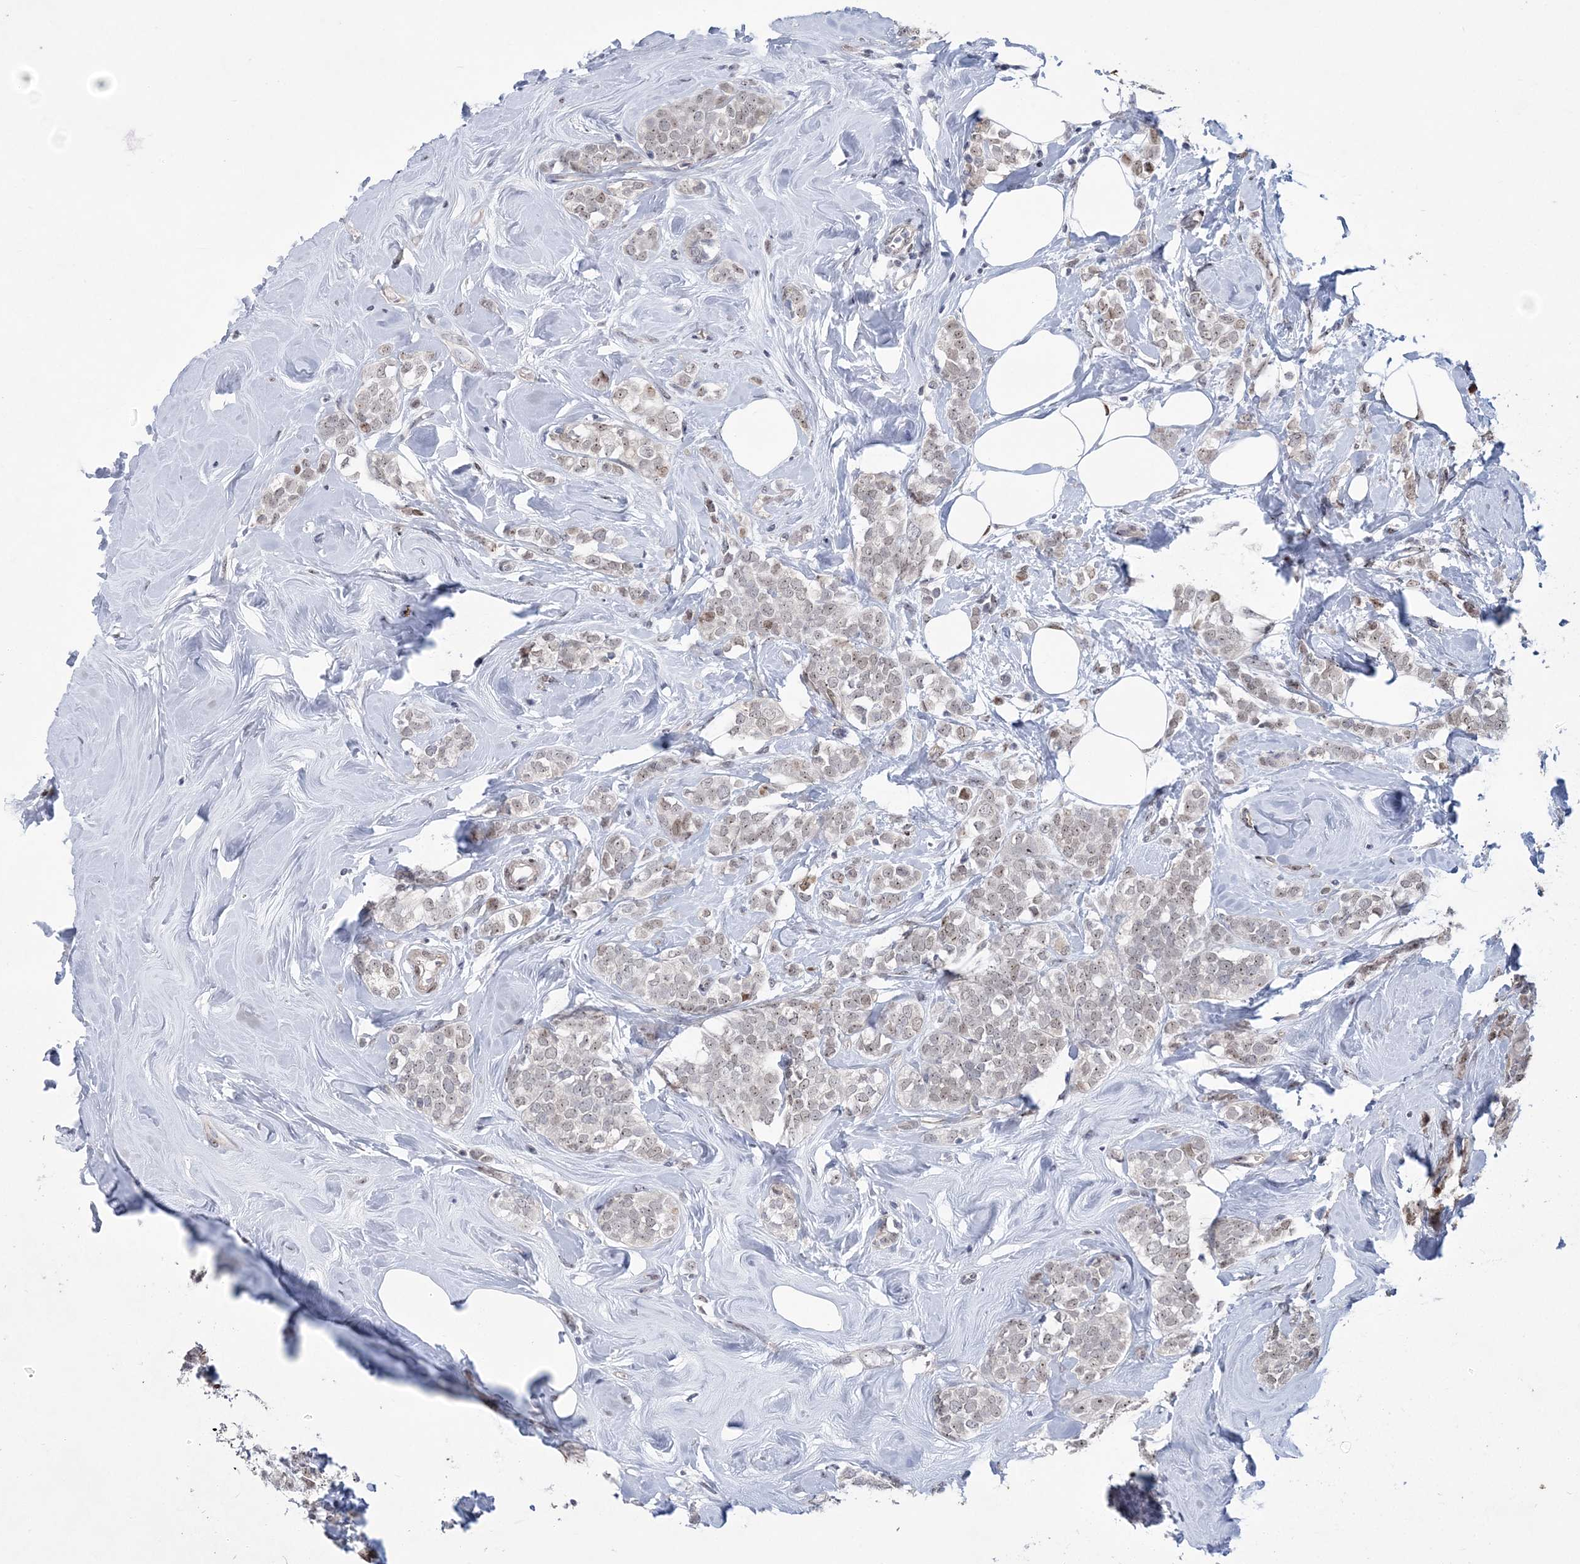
{"staining": {"intensity": "weak", "quantity": ">75%", "location": "nuclear"}, "tissue": "breast cancer", "cell_type": "Tumor cells", "image_type": "cancer", "snomed": [{"axis": "morphology", "description": "Lobular carcinoma"}, {"axis": "topography", "description": "Breast"}], "caption": "Protein expression analysis of human breast cancer reveals weak nuclear positivity in approximately >75% of tumor cells.", "gene": "HOMEZ", "patient": {"sex": "female", "age": 47}}